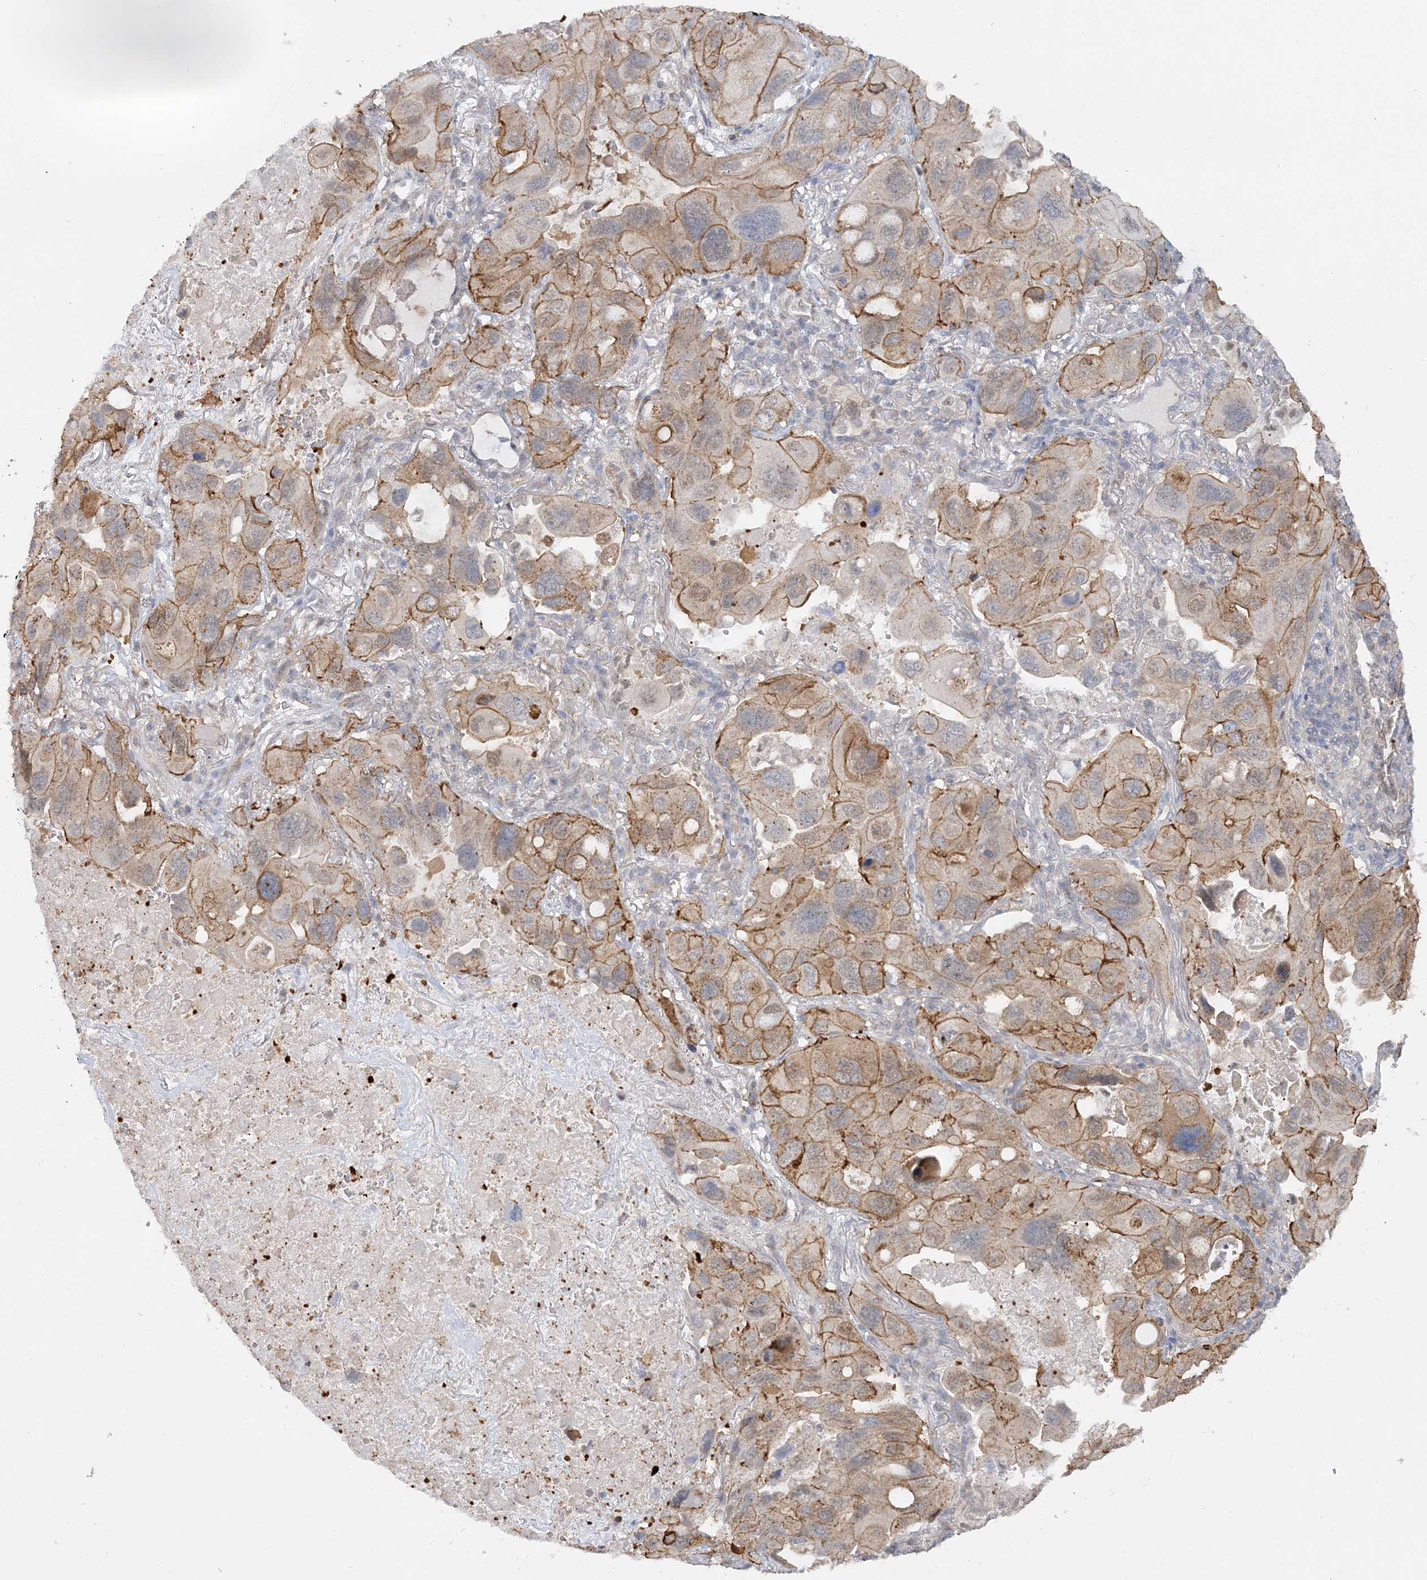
{"staining": {"intensity": "moderate", "quantity": ">75%", "location": "cytoplasmic/membranous"}, "tissue": "lung cancer", "cell_type": "Tumor cells", "image_type": "cancer", "snomed": [{"axis": "morphology", "description": "Squamous cell carcinoma, NOS"}, {"axis": "topography", "description": "Lung"}], "caption": "Immunohistochemistry photomicrograph of lung cancer (squamous cell carcinoma) stained for a protein (brown), which demonstrates medium levels of moderate cytoplasmic/membranous staining in approximately >75% of tumor cells.", "gene": "MAT2B", "patient": {"sex": "female", "age": 73}}